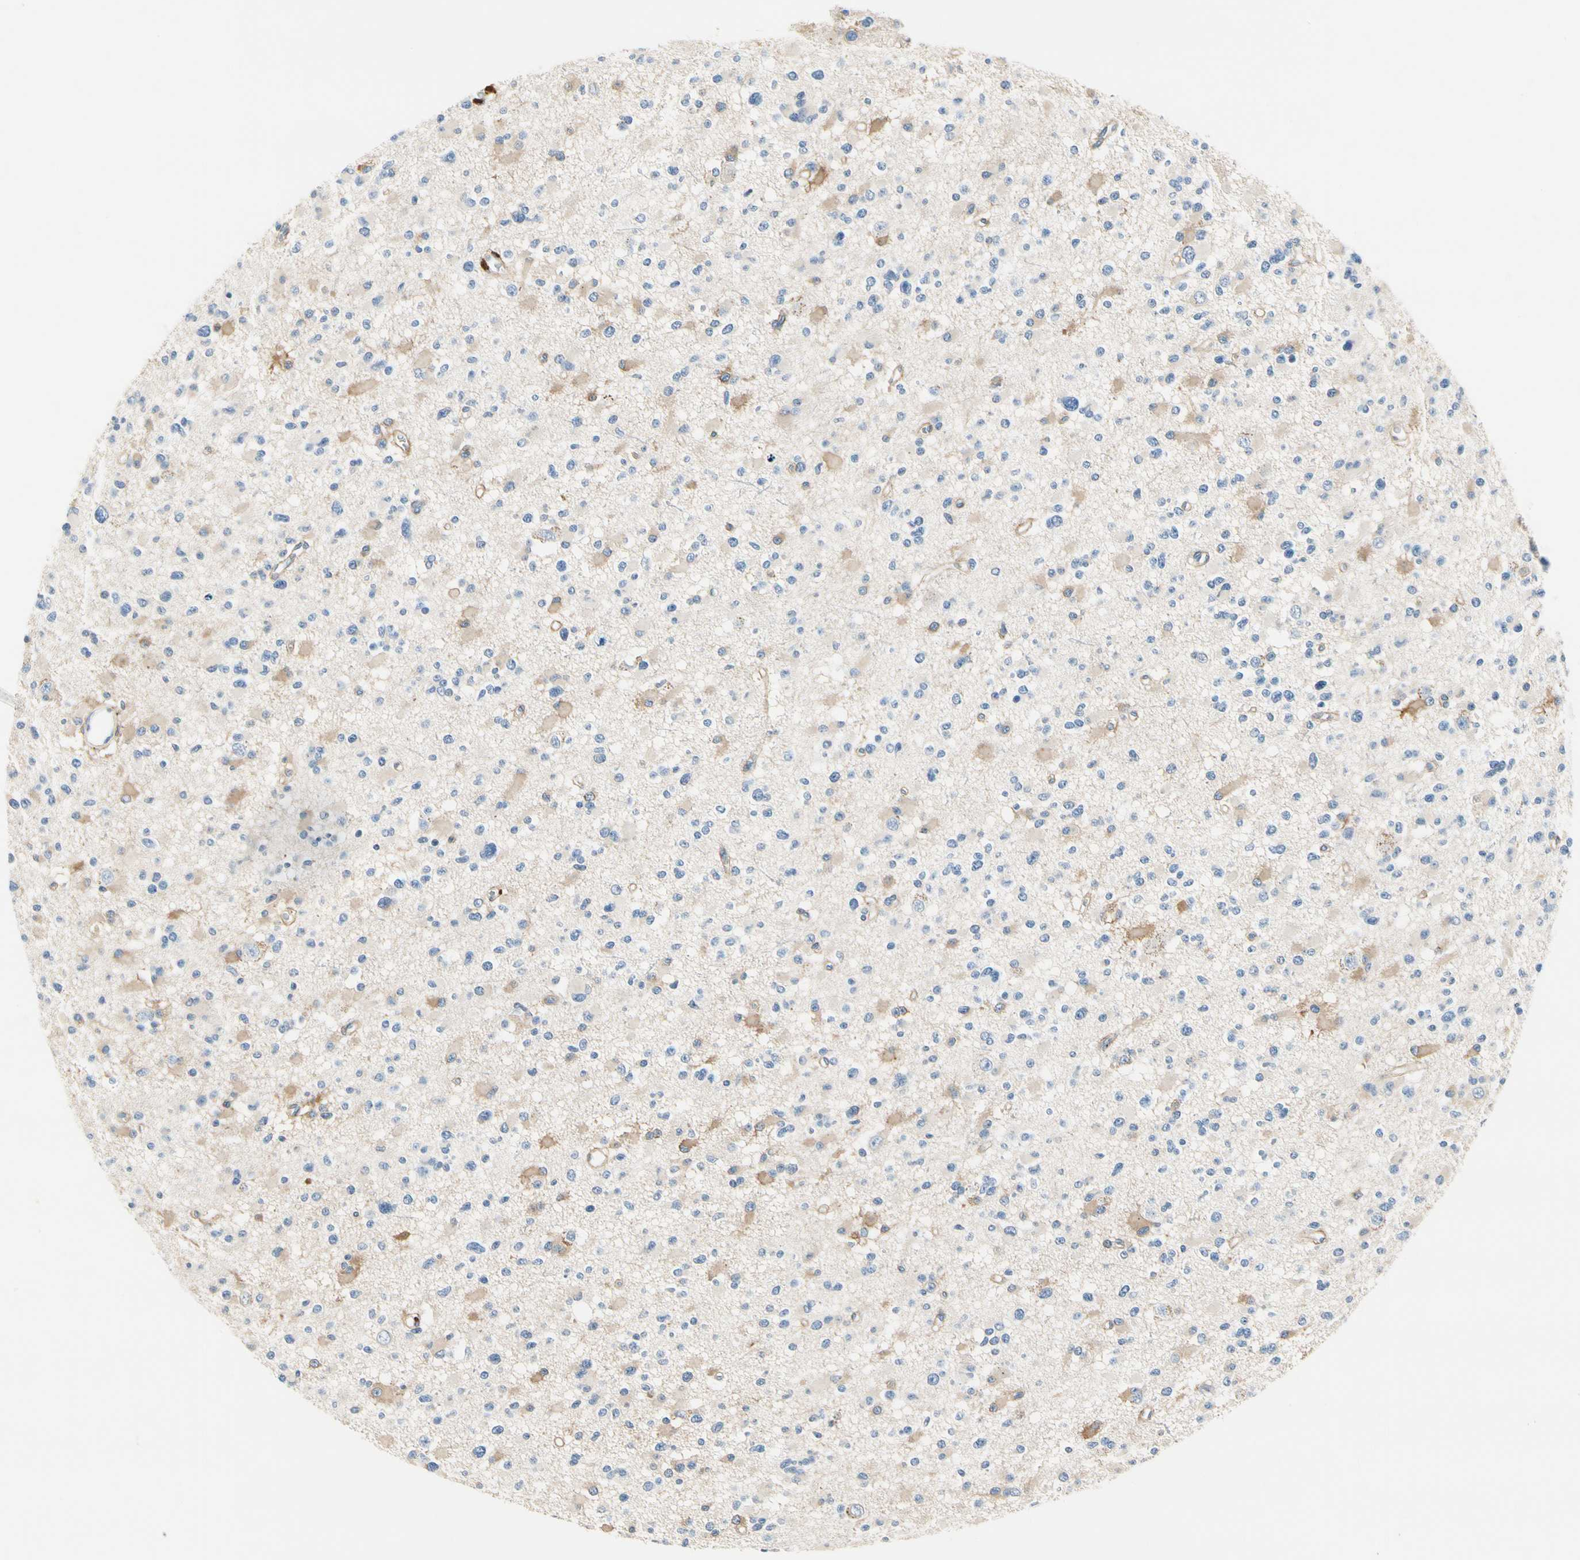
{"staining": {"intensity": "moderate", "quantity": "<25%", "location": "cytoplasmic/membranous"}, "tissue": "glioma", "cell_type": "Tumor cells", "image_type": "cancer", "snomed": [{"axis": "morphology", "description": "Glioma, malignant, Low grade"}, {"axis": "topography", "description": "Brain"}], "caption": "High-magnification brightfield microscopy of glioma stained with DAB (brown) and counterstained with hematoxylin (blue). tumor cells exhibit moderate cytoplasmic/membranous expression is seen in about<25% of cells. (Brightfield microscopy of DAB IHC at high magnification).", "gene": "TGFBR3", "patient": {"sex": "female", "age": 22}}